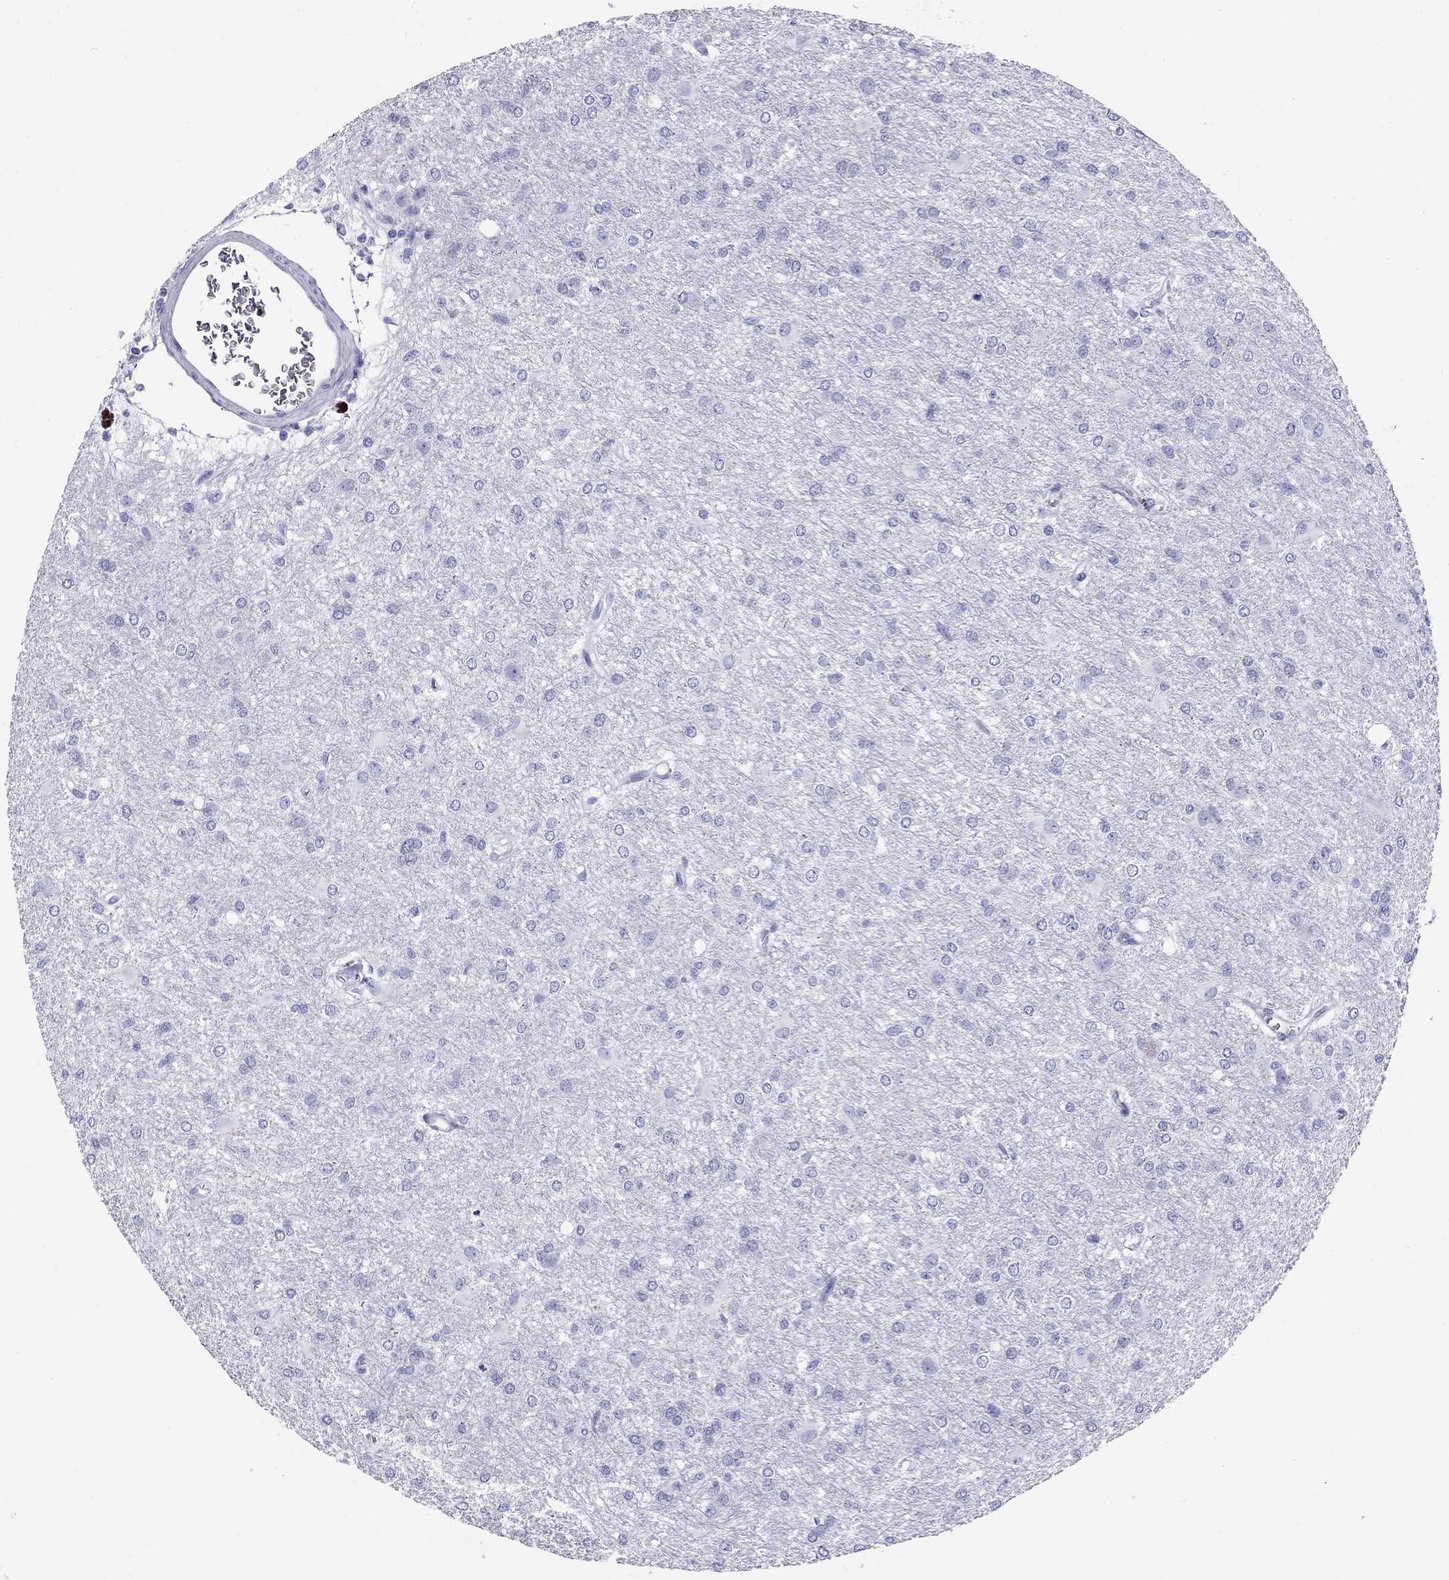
{"staining": {"intensity": "negative", "quantity": "none", "location": "none"}, "tissue": "glioma", "cell_type": "Tumor cells", "image_type": "cancer", "snomed": [{"axis": "morphology", "description": "Glioma, malignant, High grade"}, {"axis": "topography", "description": "Brain"}], "caption": "The image exhibits no significant expression in tumor cells of malignant glioma (high-grade).", "gene": "AVPR1B", "patient": {"sex": "male", "age": 68}}